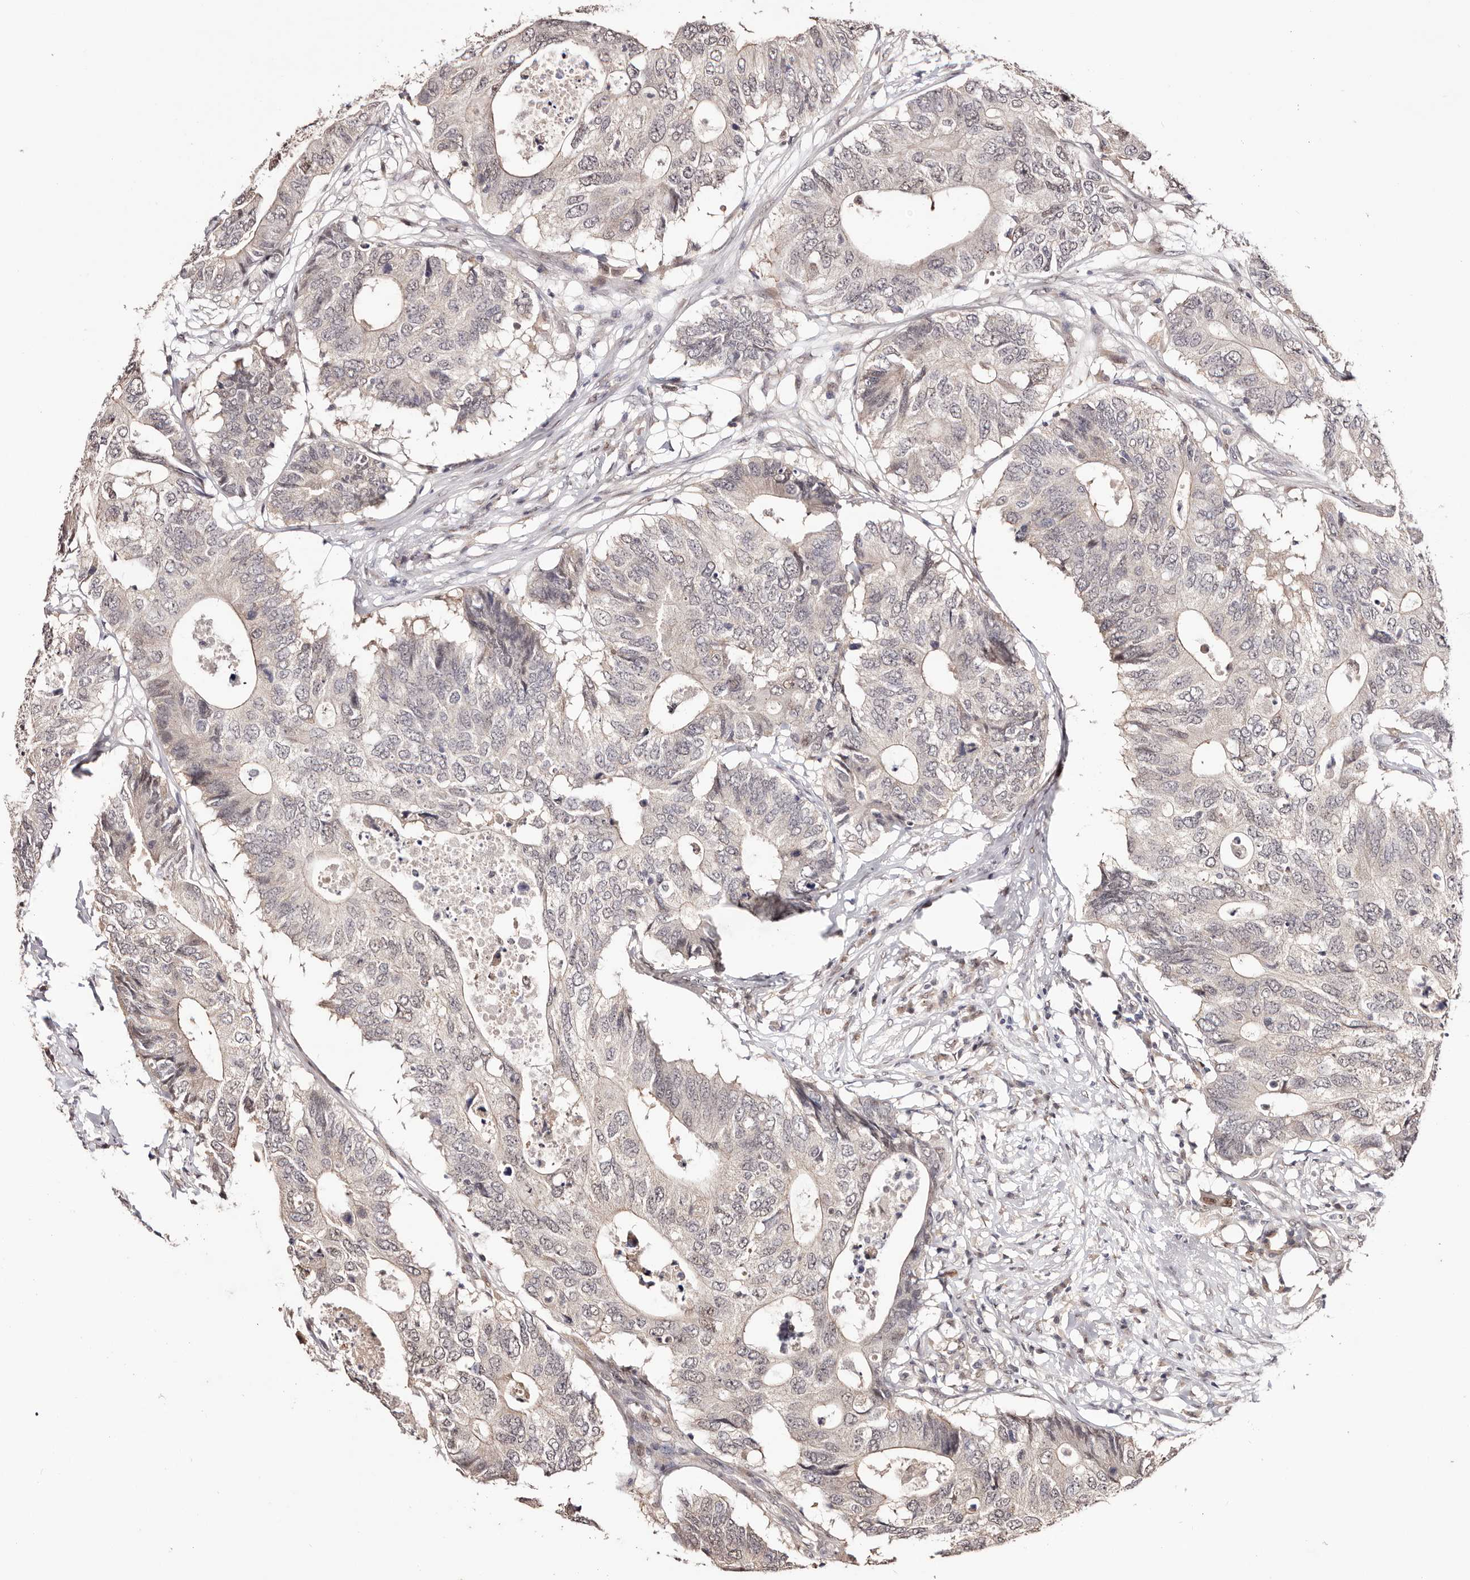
{"staining": {"intensity": "weak", "quantity": "<25%", "location": "nuclear"}, "tissue": "colorectal cancer", "cell_type": "Tumor cells", "image_type": "cancer", "snomed": [{"axis": "morphology", "description": "Adenocarcinoma, NOS"}, {"axis": "topography", "description": "Colon"}], "caption": "High power microscopy image of an IHC photomicrograph of colorectal cancer (adenocarcinoma), revealing no significant expression in tumor cells.", "gene": "TYW3", "patient": {"sex": "male", "age": 71}}